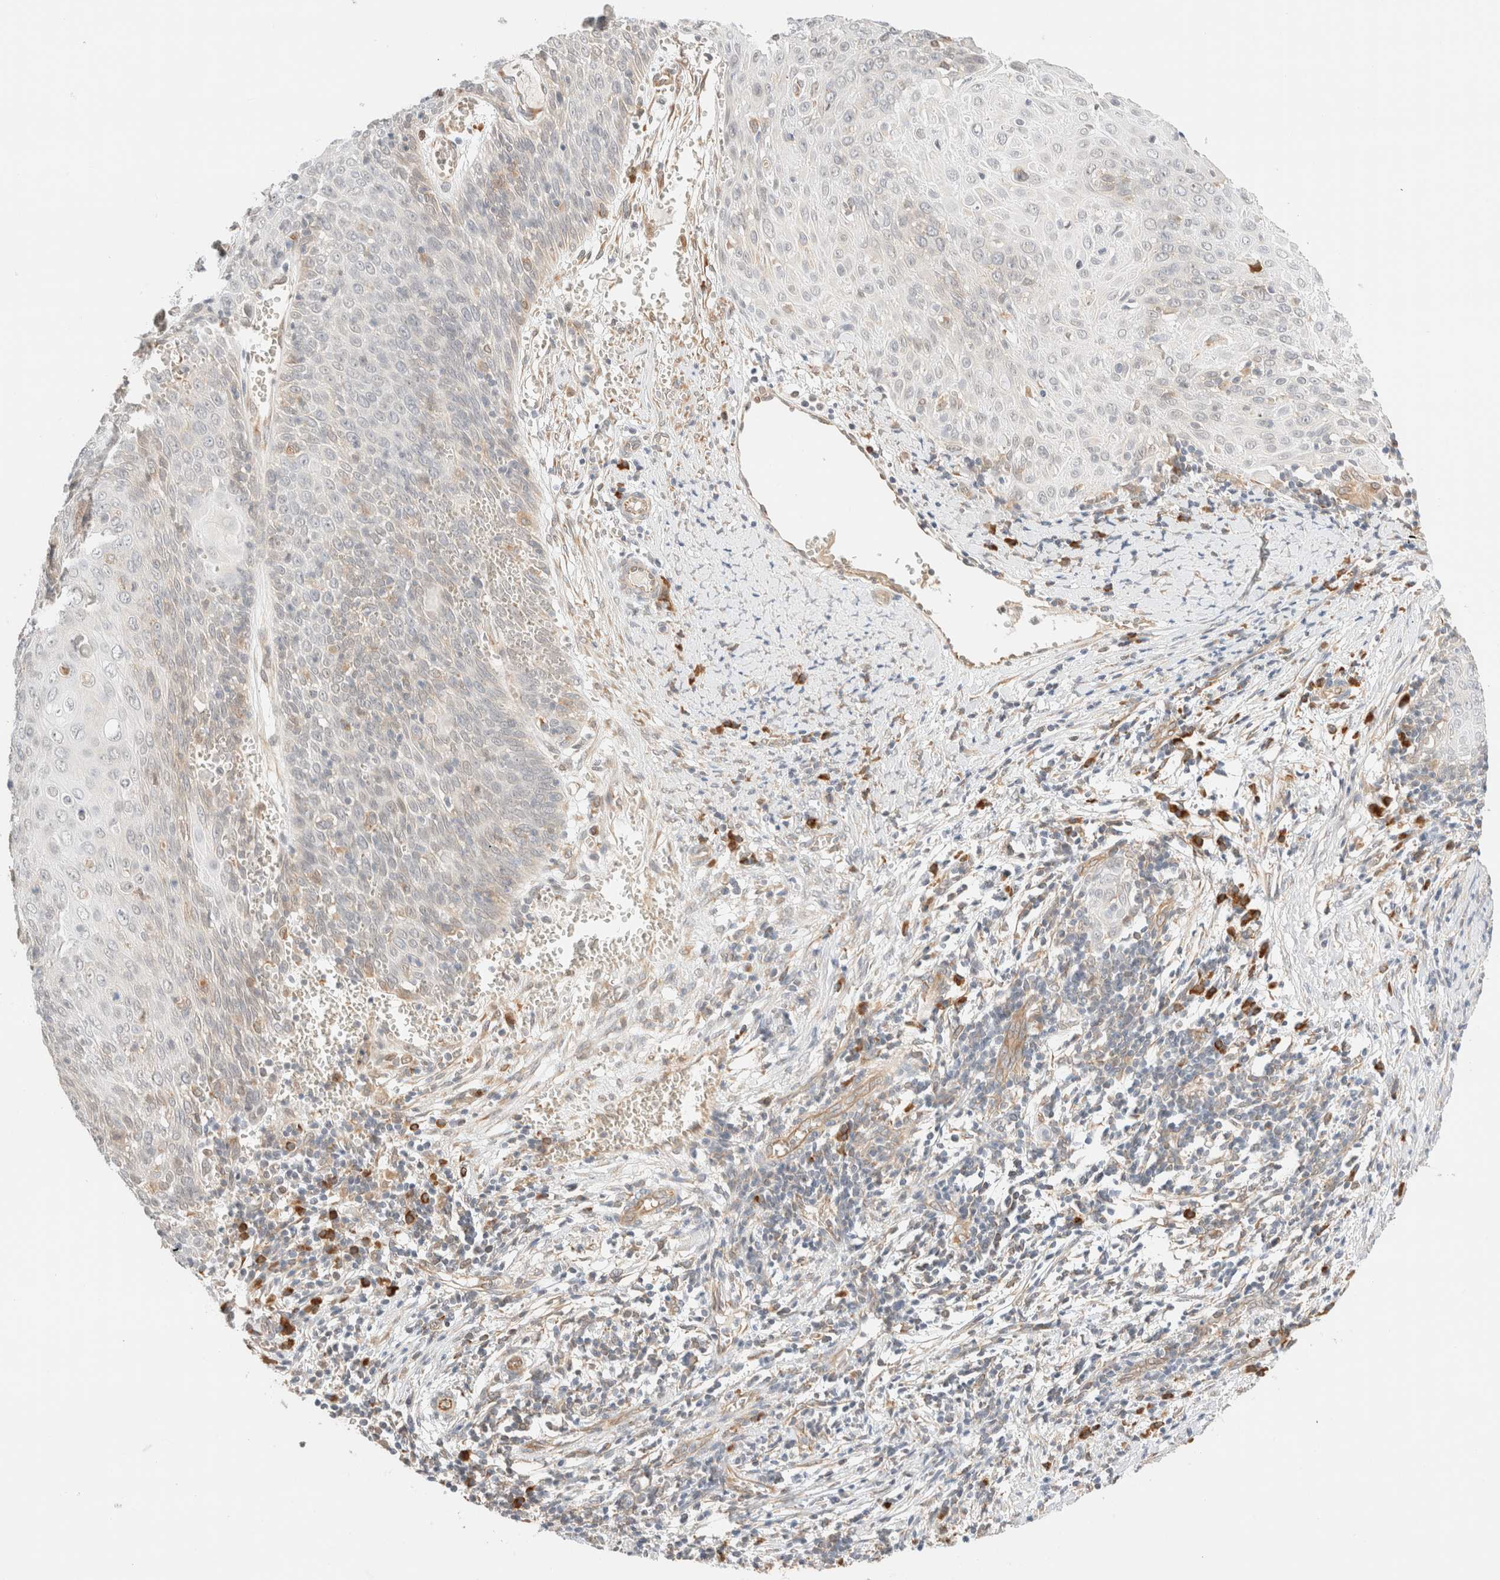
{"staining": {"intensity": "weak", "quantity": "<25%", "location": "cytoplasmic/membranous"}, "tissue": "cervical cancer", "cell_type": "Tumor cells", "image_type": "cancer", "snomed": [{"axis": "morphology", "description": "Squamous cell carcinoma, NOS"}, {"axis": "topography", "description": "Cervix"}], "caption": "Human cervical cancer stained for a protein using immunohistochemistry reveals no staining in tumor cells.", "gene": "SYVN1", "patient": {"sex": "female", "age": 39}}